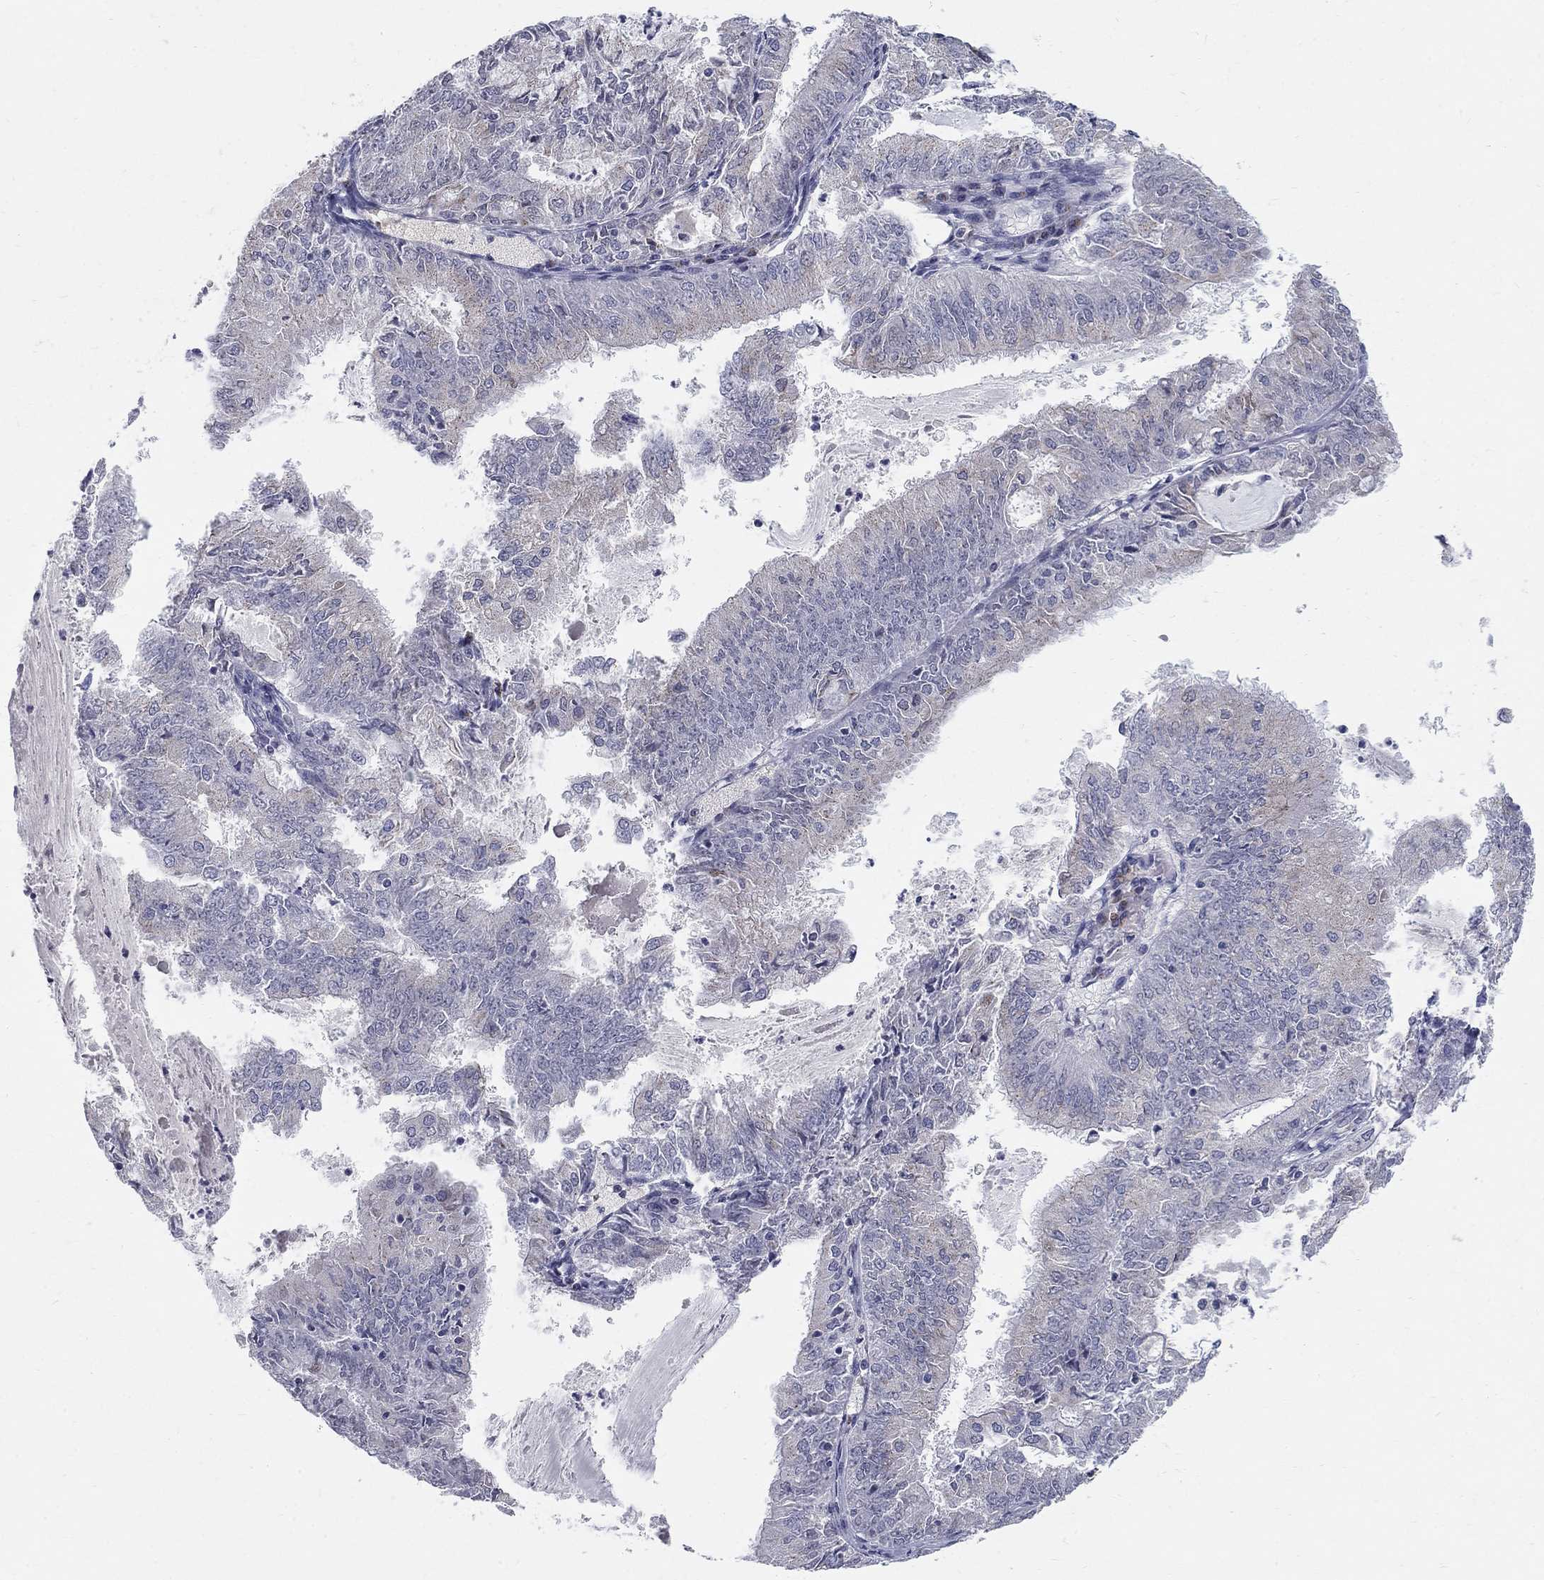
{"staining": {"intensity": "negative", "quantity": "none", "location": "none"}, "tissue": "endometrial cancer", "cell_type": "Tumor cells", "image_type": "cancer", "snomed": [{"axis": "morphology", "description": "Adenocarcinoma, NOS"}, {"axis": "topography", "description": "Endometrium"}], "caption": "There is no significant positivity in tumor cells of endometrial adenocarcinoma. (Brightfield microscopy of DAB (3,3'-diaminobenzidine) IHC at high magnification).", "gene": "PANK3", "patient": {"sex": "female", "age": 57}}